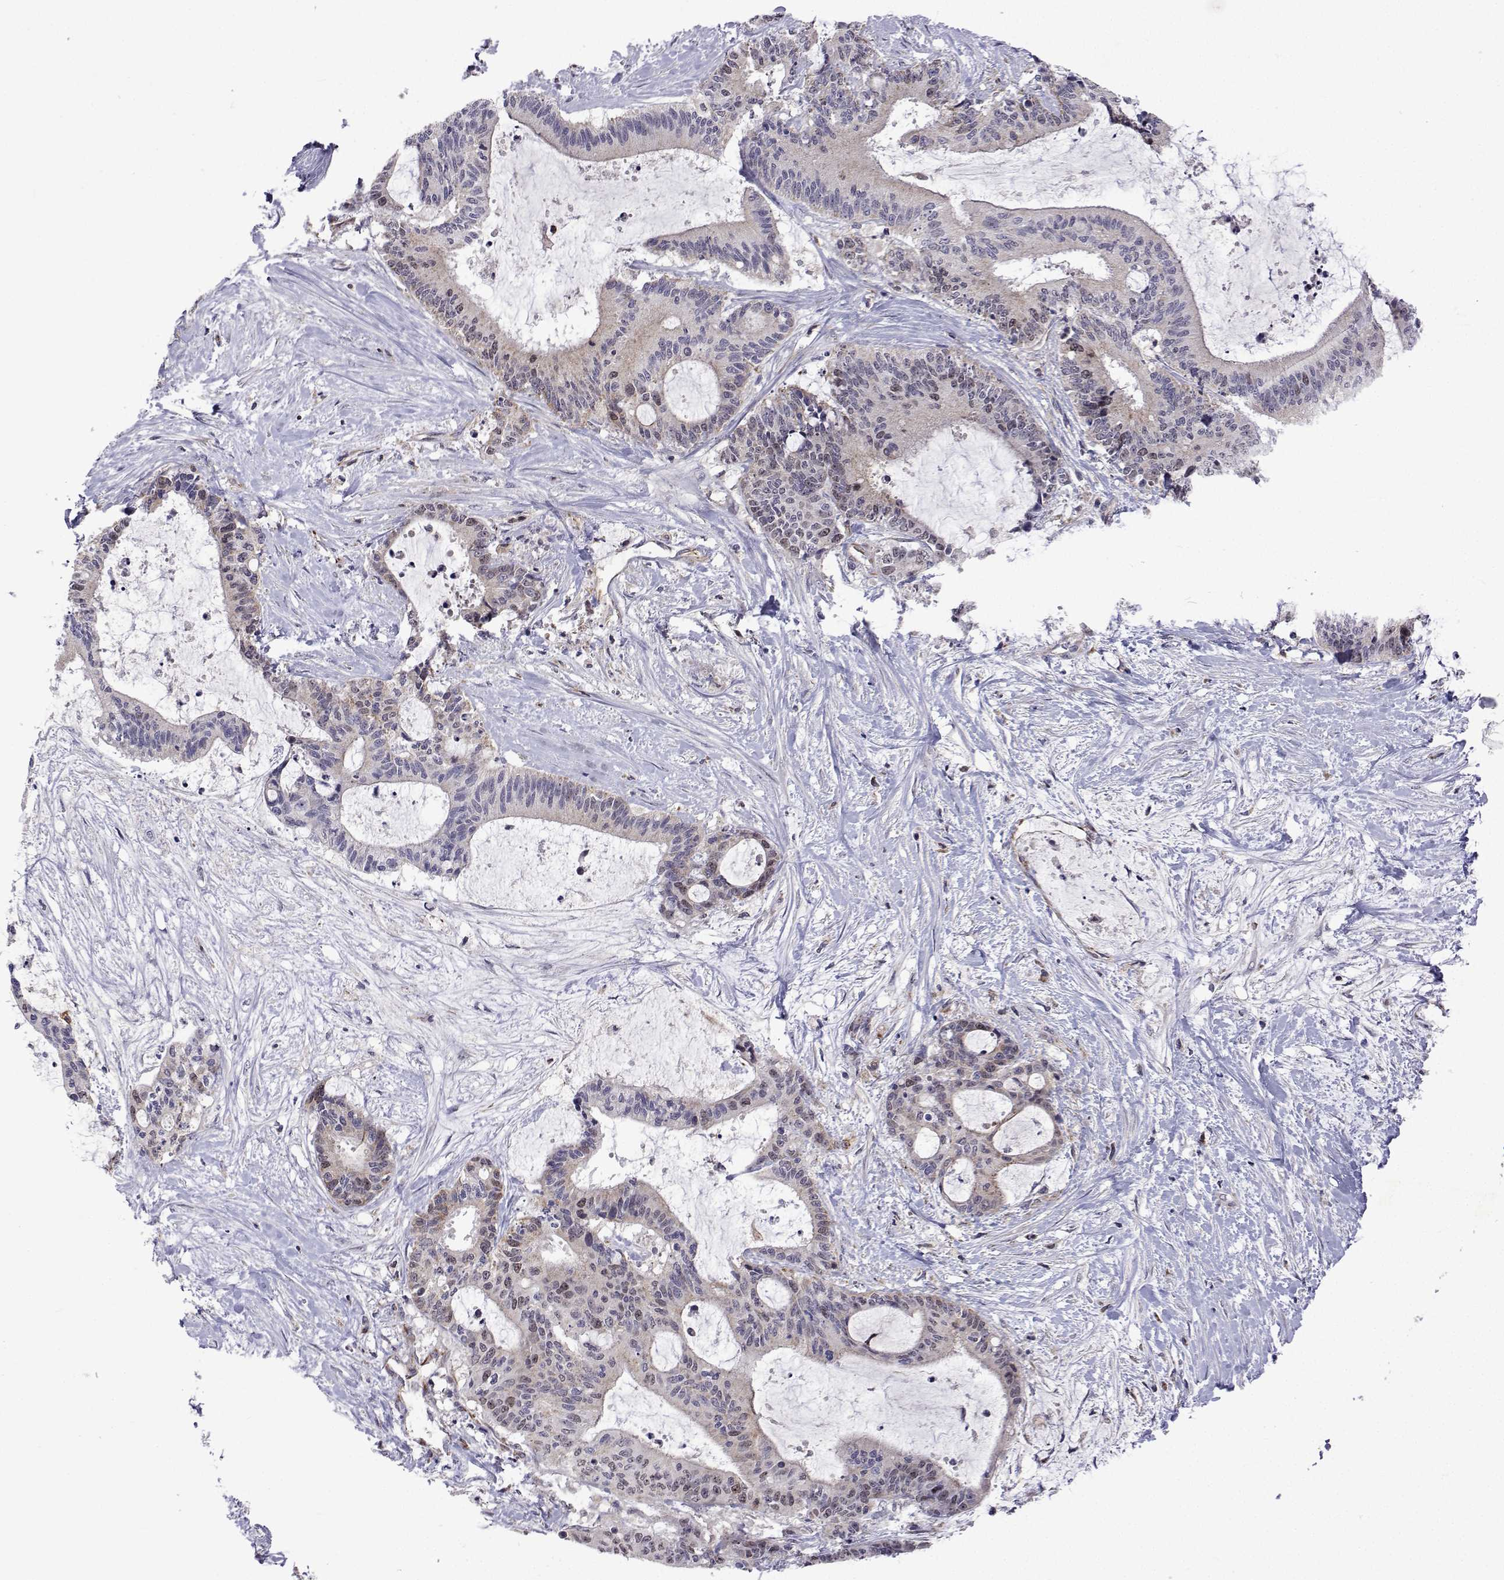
{"staining": {"intensity": "negative", "quantity": "none", "location": "none"}, "tissue": "liver cancer", "cell_type": "Tumor cells", "image_type": "cancer", "snomed": [{"axis": "morphology", "description": "Cholangiocarcinoma"}, {"axis": "topography", "description": "Liver"}], "caption": "Photomicrograph shows no significant protein positivity in tumor cells of liver cancer (cholangiocarcinoma). (Stains: DAB (3,3'-diaminobenzidine) immunohistochemistry (IHC) with hematoxylin counter stain, Microscopy: brightfield microscopy at high magnification).", "gene": "DHTKD1", "patient": {"sex": "female", "age": 73}}